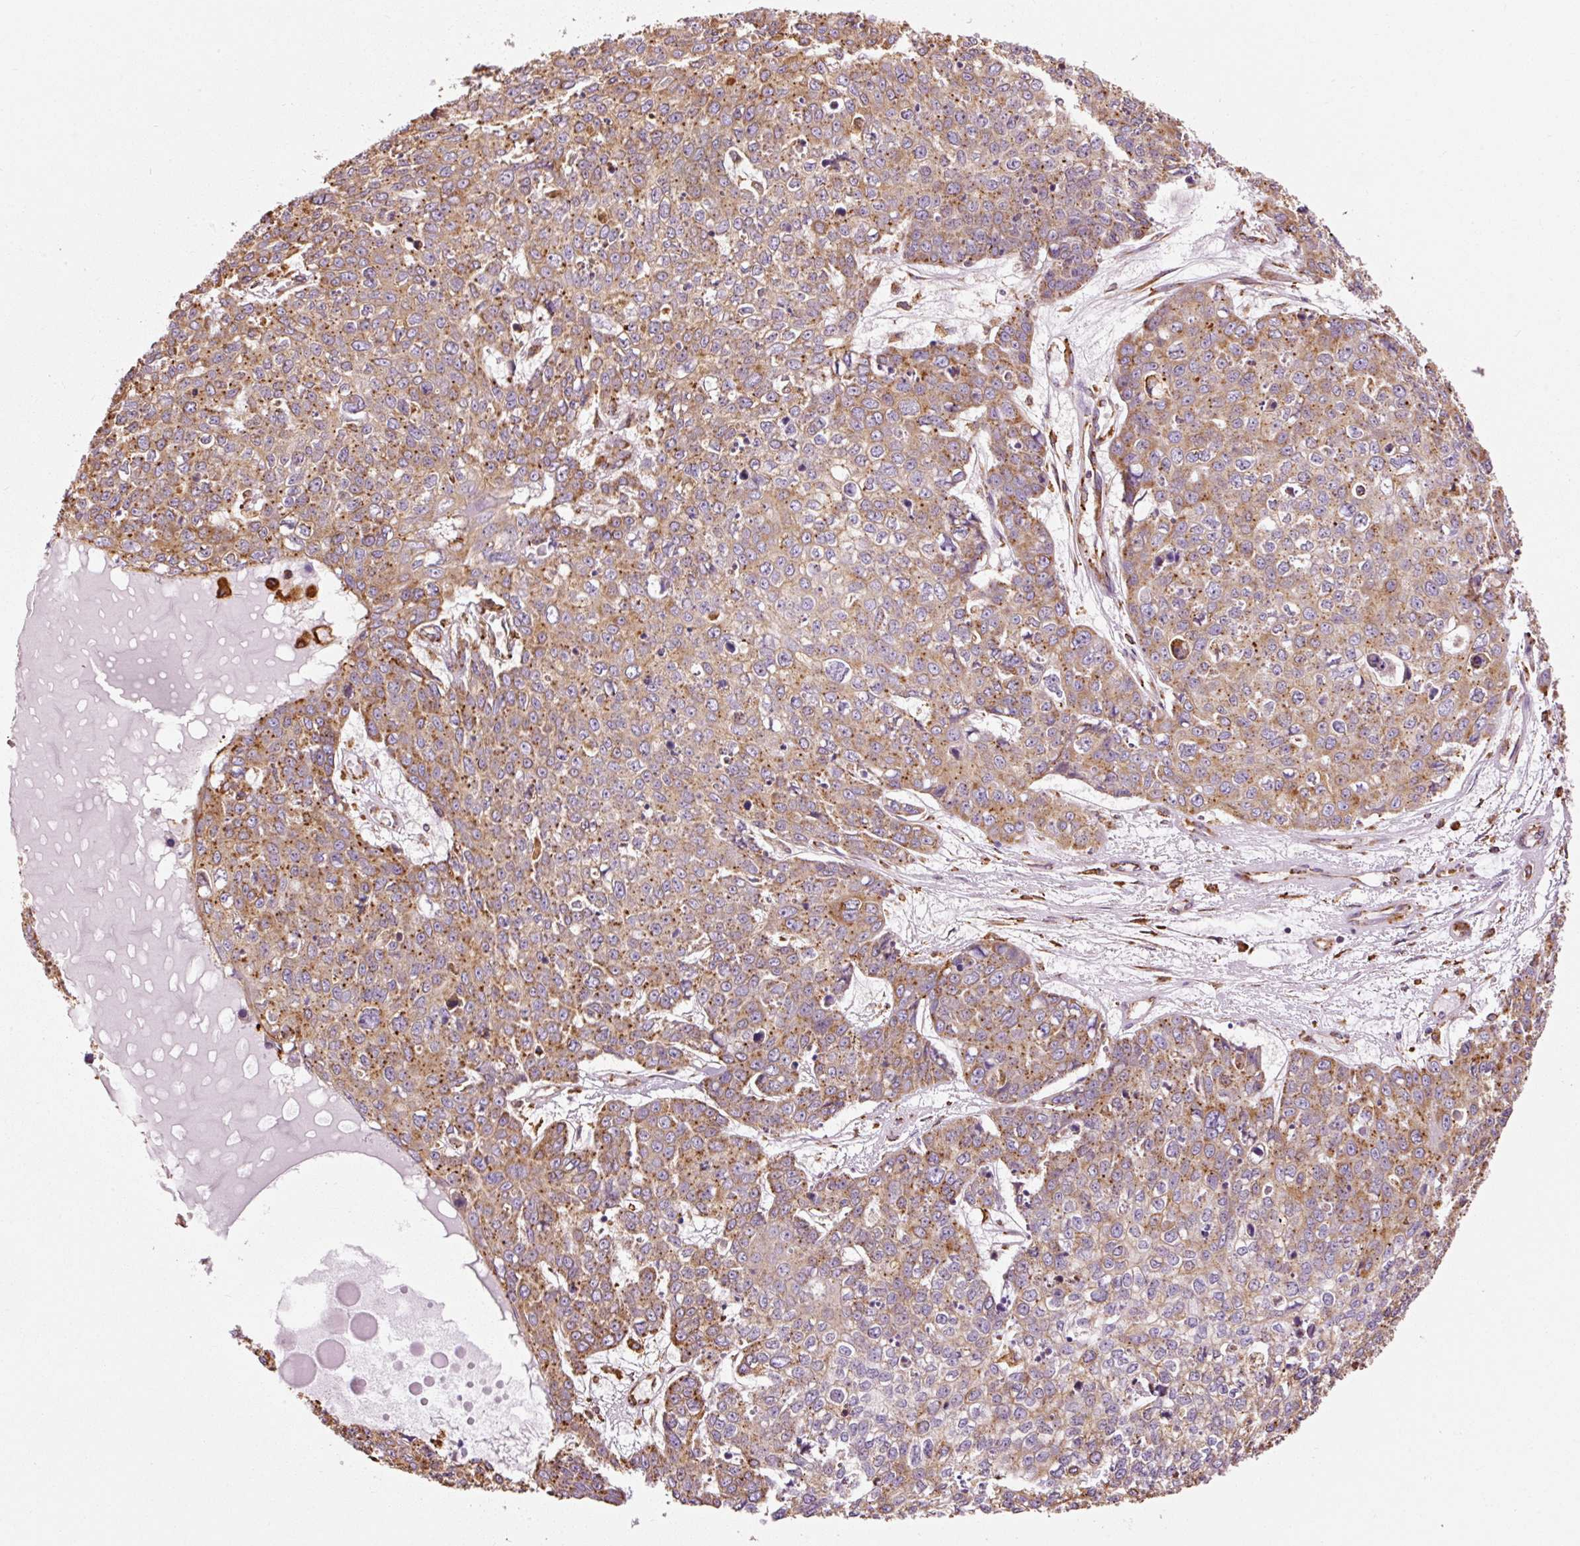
{"staining": {"intensity": "moderate", "quantity": ">75%", "location": "cytoplasmic/membranous"}, "tissue": "skin cancer", "cell_type": "Tumor cells", "image_type": "cancer", "snomed": [{"axis": "morphology", "description": "Normal tissue, NOS"}, {"axis": "morphology", "description": "Squamous cell carcinoma, NOS"}, {"axis": "topography", "description": "Skin"}], "caption": "A brown stain shows moderate cytoplasmic/membranous expression of a protein in skin cancer (squamous cell carcinoma) tumor cells.", "gene": "KLC1", "patient": {"sex": "male", "age": 72}}